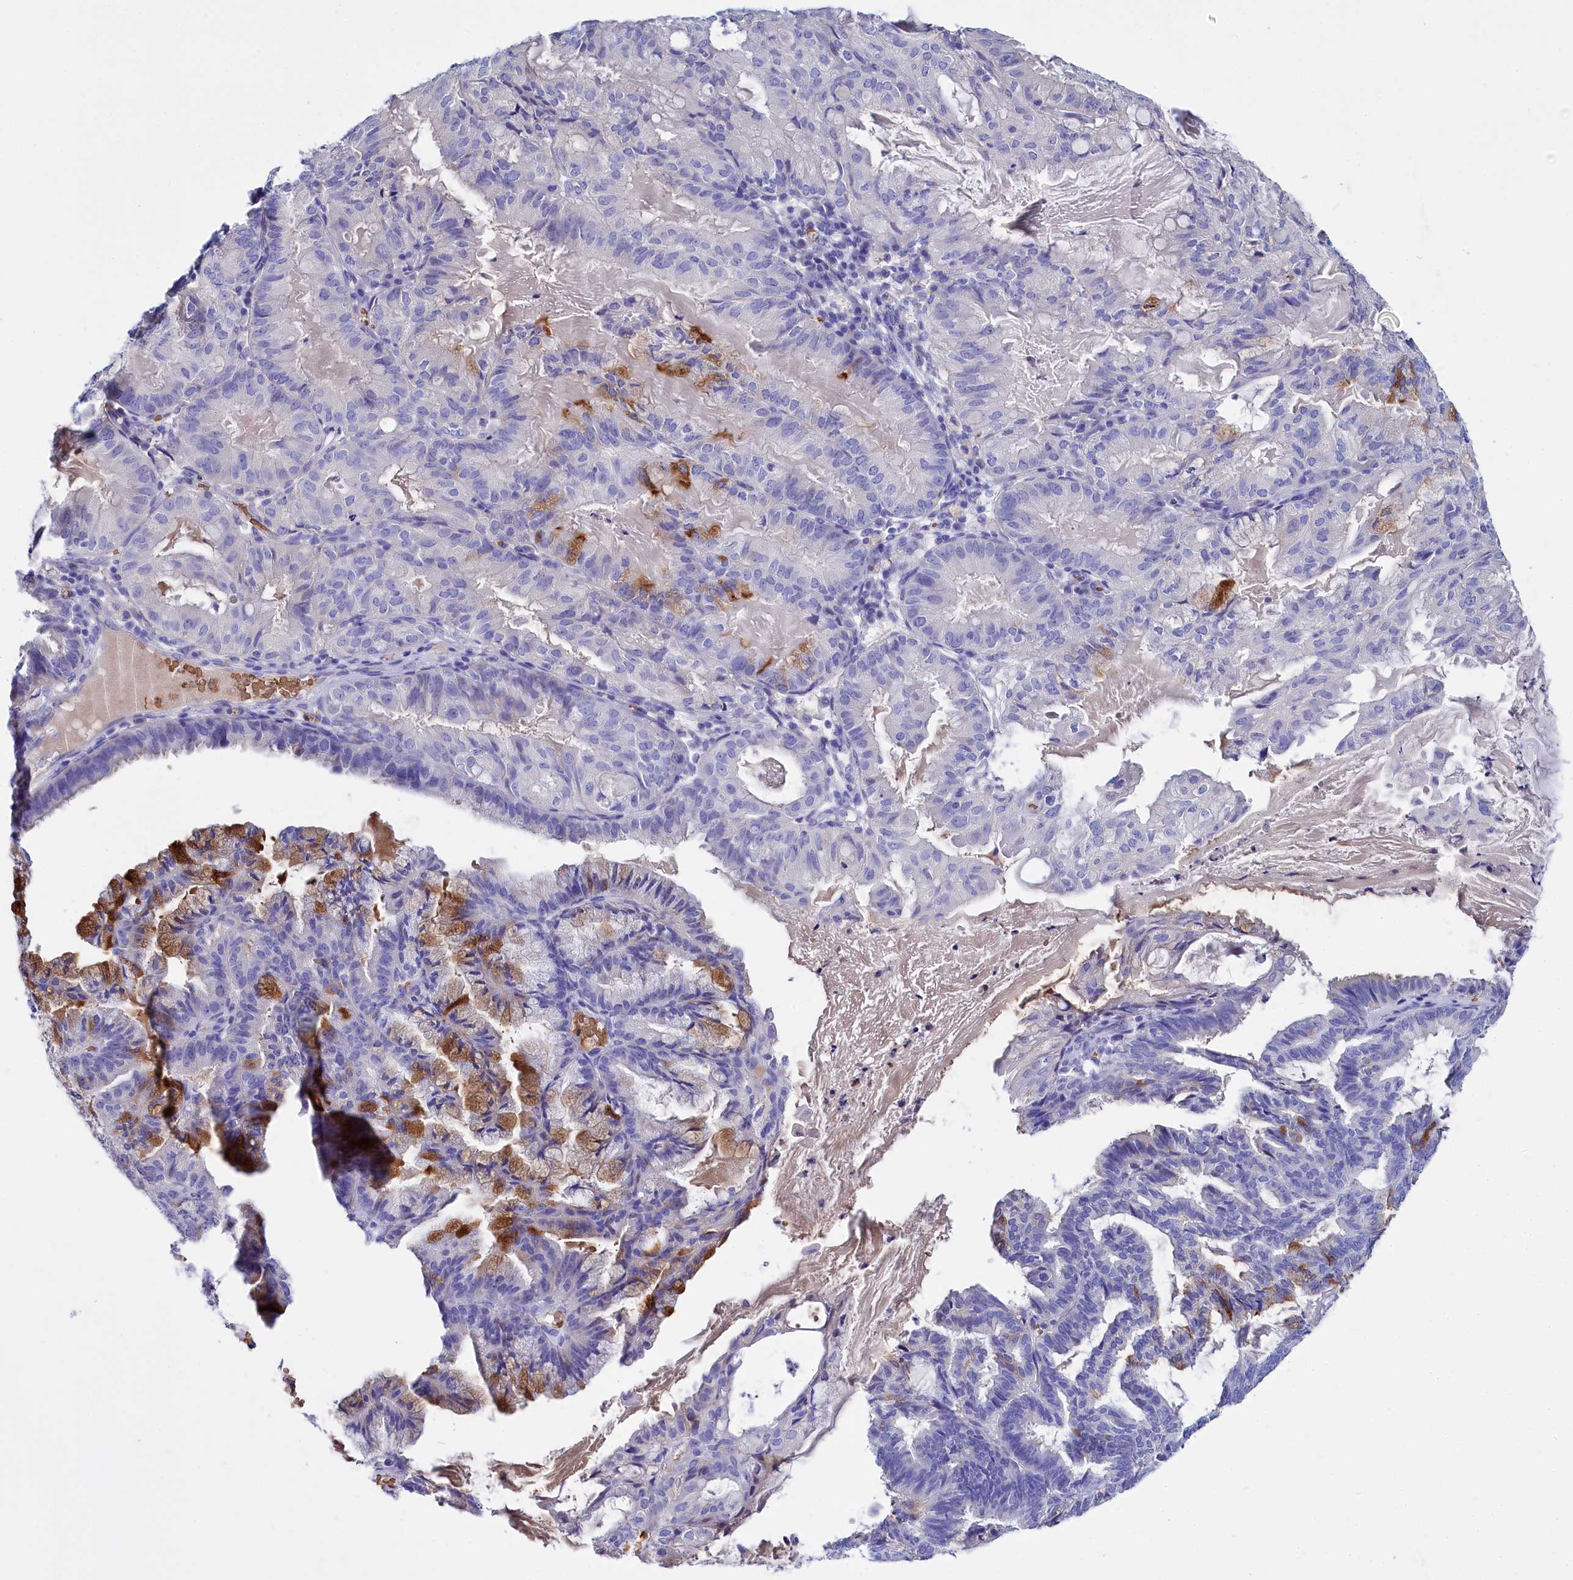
{"staining": {"intensity": "strong", "quantity": "<25%", "location": "cytoplasmic/membranous"}, "tissue": "endometrial cancer", "cell_type": "Tumor cells", "image_type": "cancer", "snomed": [{"axis": "morphology", "description": "Adenocarcinoma, NOS"}, {"axis": "topography", "description": "Endometrium"}], "caption": "Protein expression analysis of human endometrial adenocarcinoma reveals strong cytoplasmic/membranous positivity in about <25% of tumor cells.", "gene": "RPUSD3", "patient": {"sex": "female", "age": 86}}